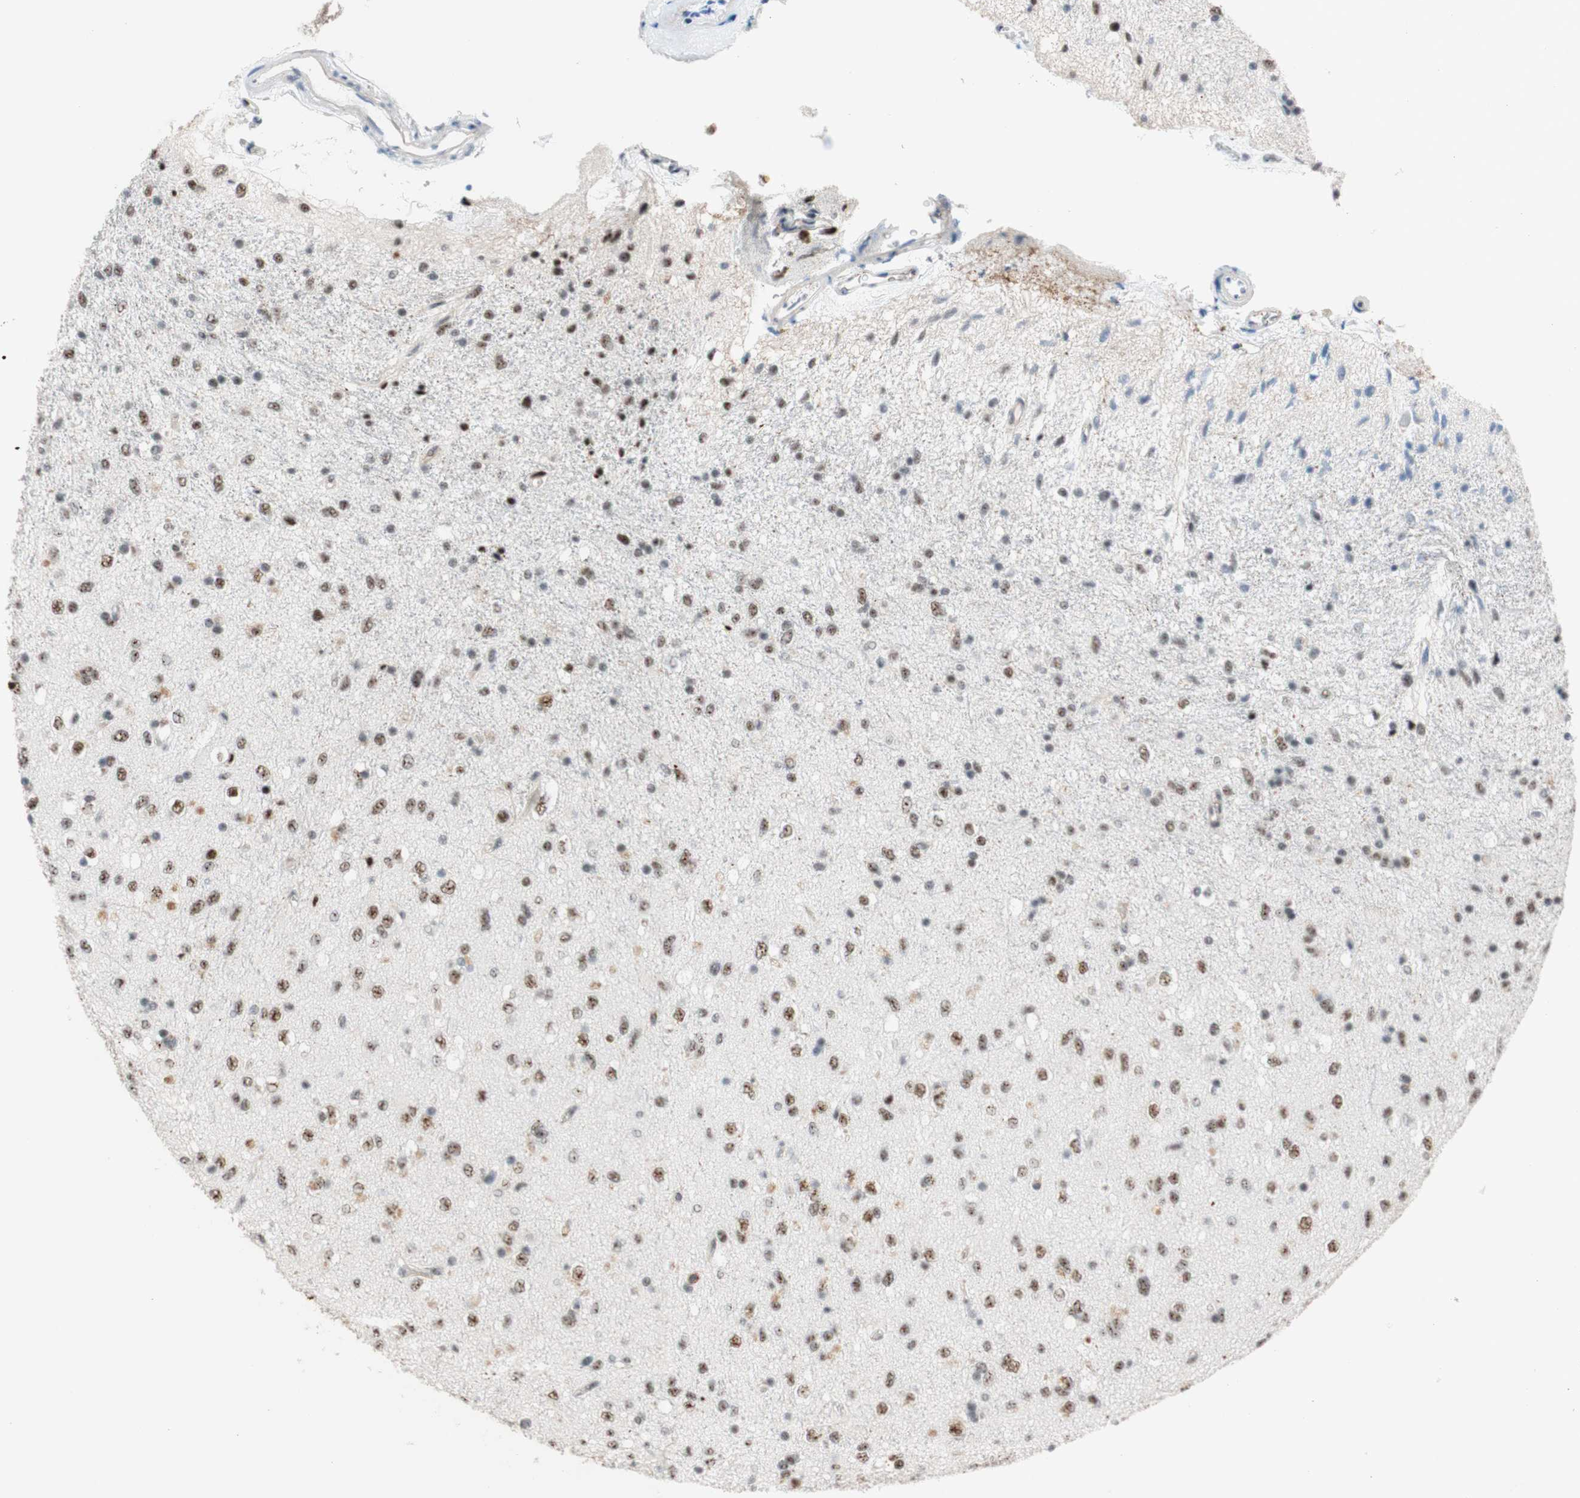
{"staining": {"intensity": "weak", "quantity": "25%-75%", "location": "nuclear"}, "tissue": "glioma", "cell_type": "Tumor cells", "image_type": "cancer", "snomed": [{"axis": "morphology", "description": "Glioma, malignant, Low grade"}, {"axis": "topography", "description": "Brain"}], "caption": "Tumor cells show weak nuclear positivity in about 25%-75% of cells in malignant glioma (low-grade). The protein of interest is stained brown, and the nuclei are stained in blue (DAB (3,3'-diaminobenzidine) IHC with brightfield microscopy, high magnification).", "gene": "SAP18", "patient": {"sex": "male", "age": 77}}